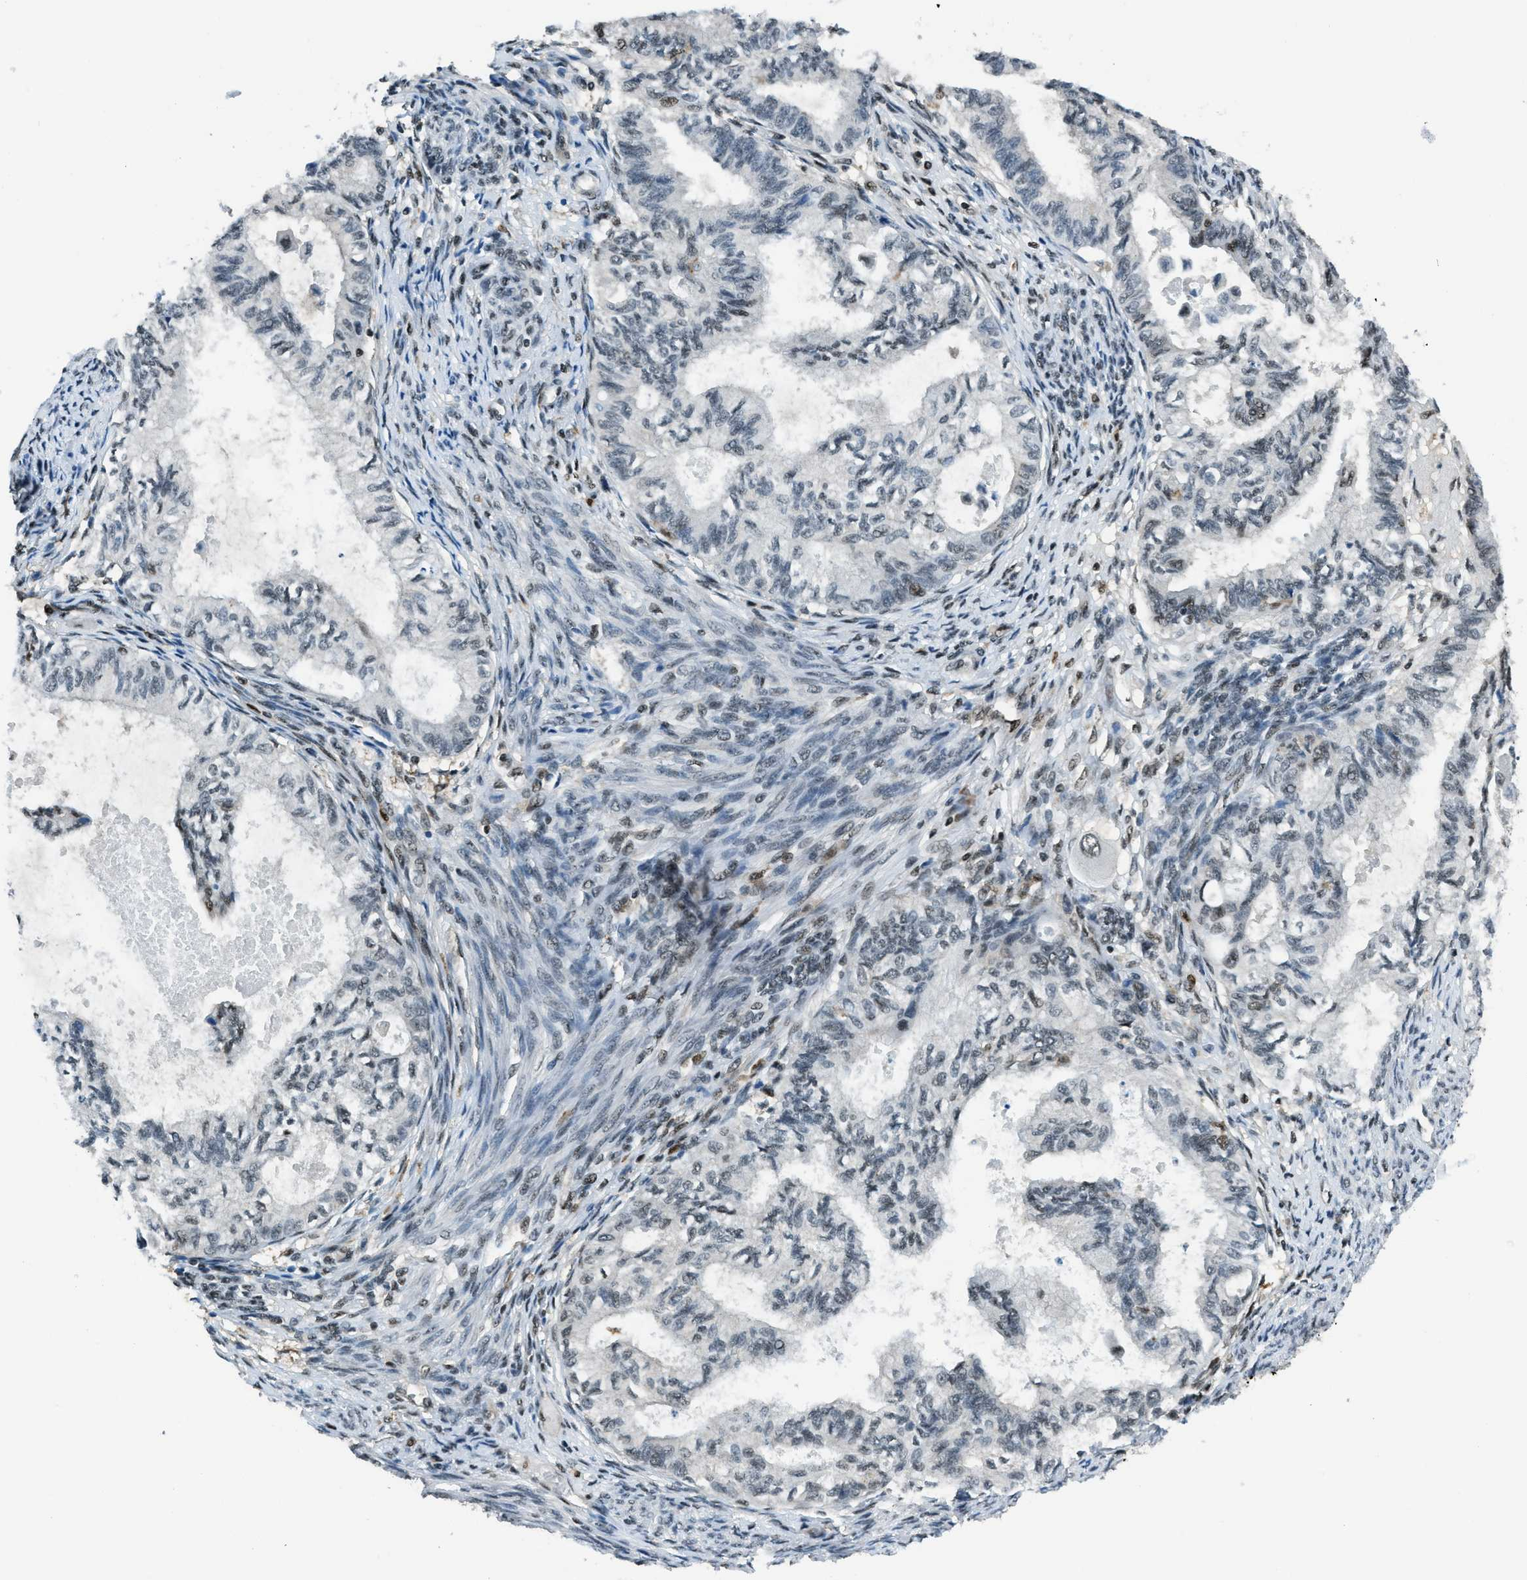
{"staining": {"intensity": "moderate", "quantity": "<25%", "location": "nuclear"}, "tissue": "cervical cancer", "cell_type": "Tumor cells", "image_type": "cancer", "snomed": [{"axis": "morphology", "description": "Normal tissue, NOS"}, {"axis": "morphology", "description": "Adenocarcinoma, NOS"}, {"axis": "topography", "description": "Cervix"}, {"axis": "topography", "description": "Endometrium"}], "caption": "This is an image of IHC staining of cervical cancer, which shows moderate positivity in the nuclear of tumor cells.", "gene": "OGFR", "patient": {"sex": "female", "age": 86}}